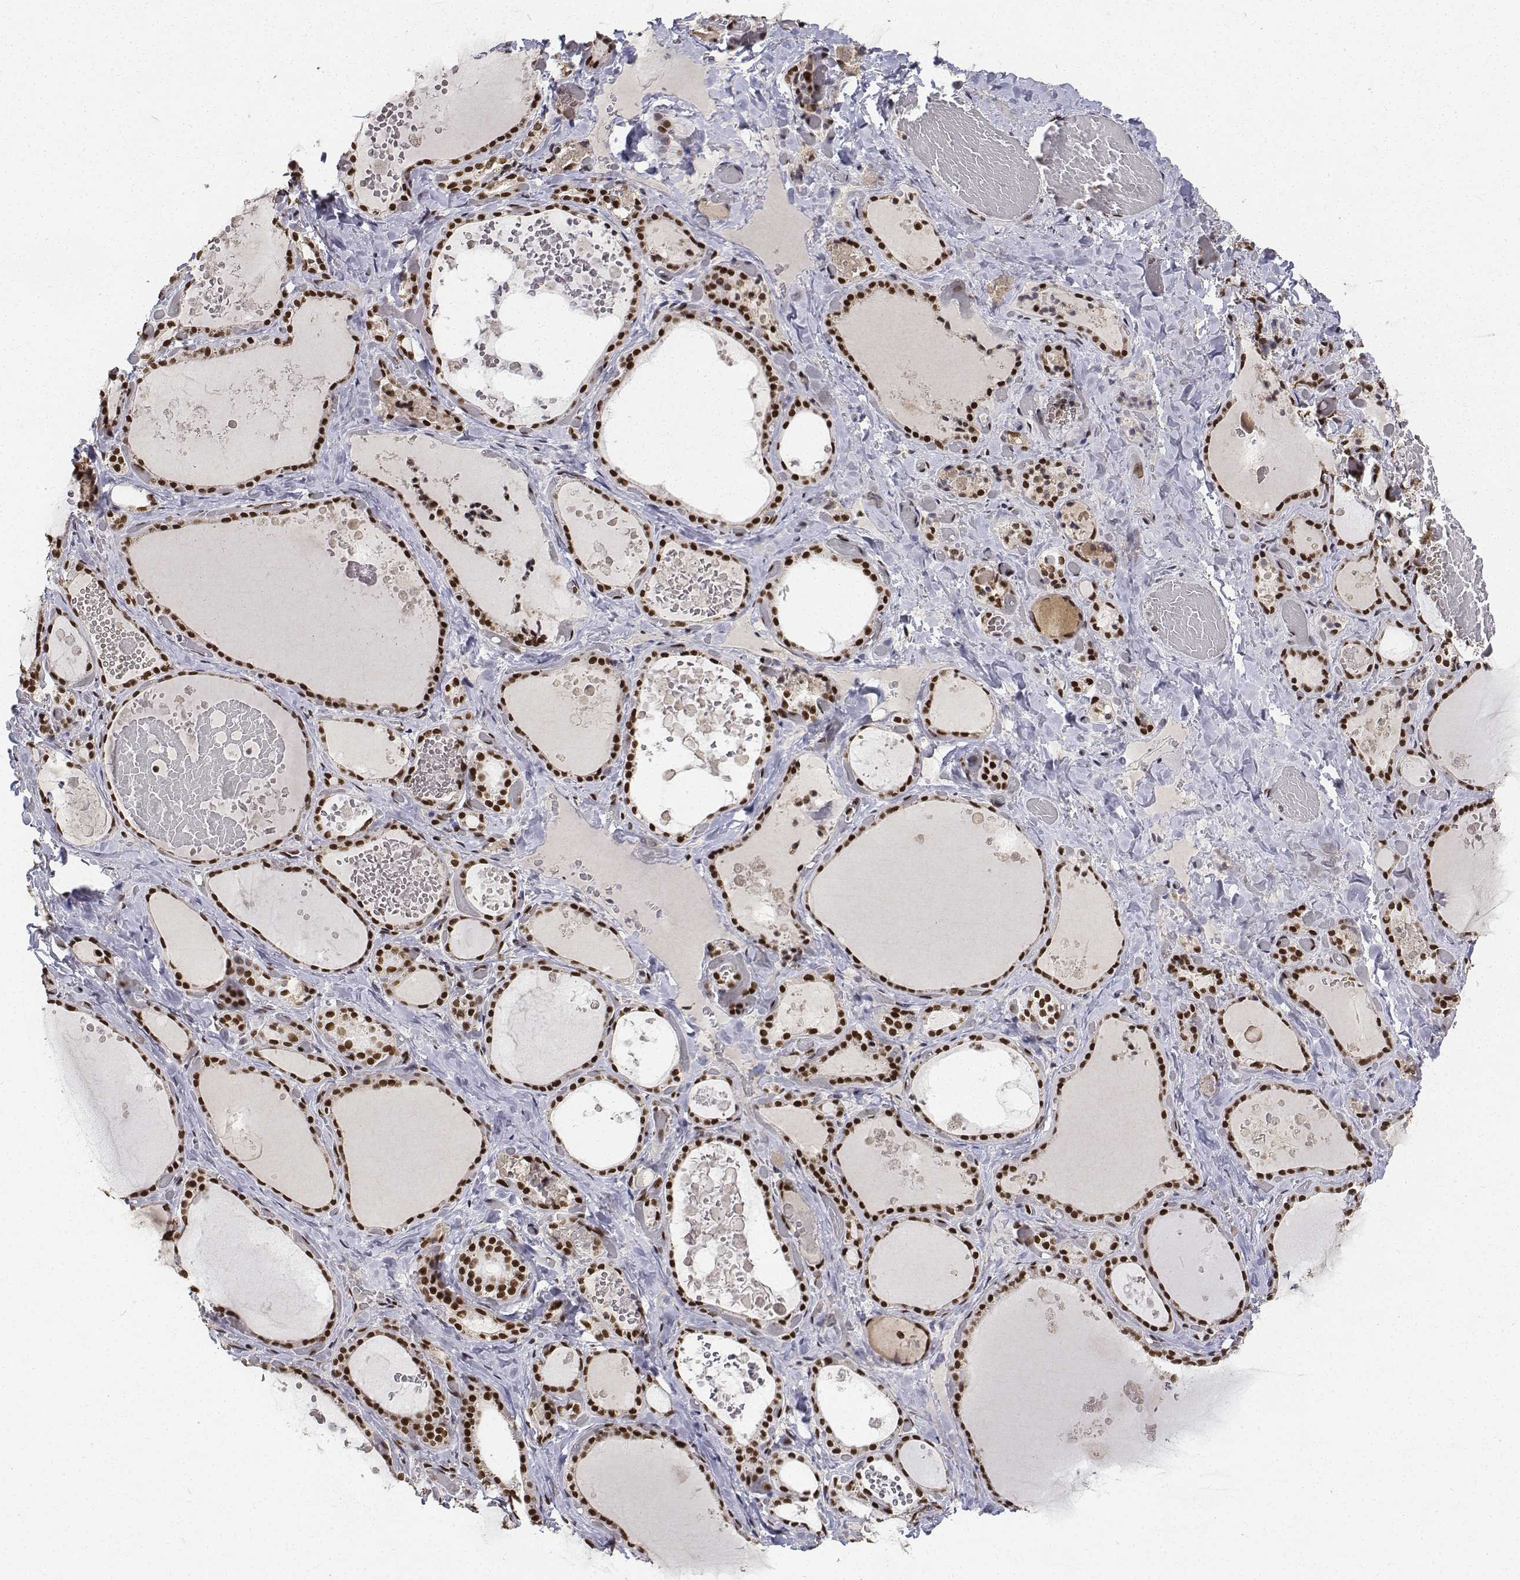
{"staining": {"intensity": "strong", "quantity": ">75%", "location": "nuclear"}, "tissue": "thyroid gland", "cell_type": "Glandular cells", "image_type": "normal", "snomed": [{"axis": "morphology", "description": "Normal tissue, NOS"}, {"axis": "topography", "description": "Thyroid gland"}], "caption": "Thyroid gland stained with a brown dye displays strong nuclear positive staining in about >75% of glandular cells.", "gene": "ATRX", "patient": {"sex": "female", "age": 56}}